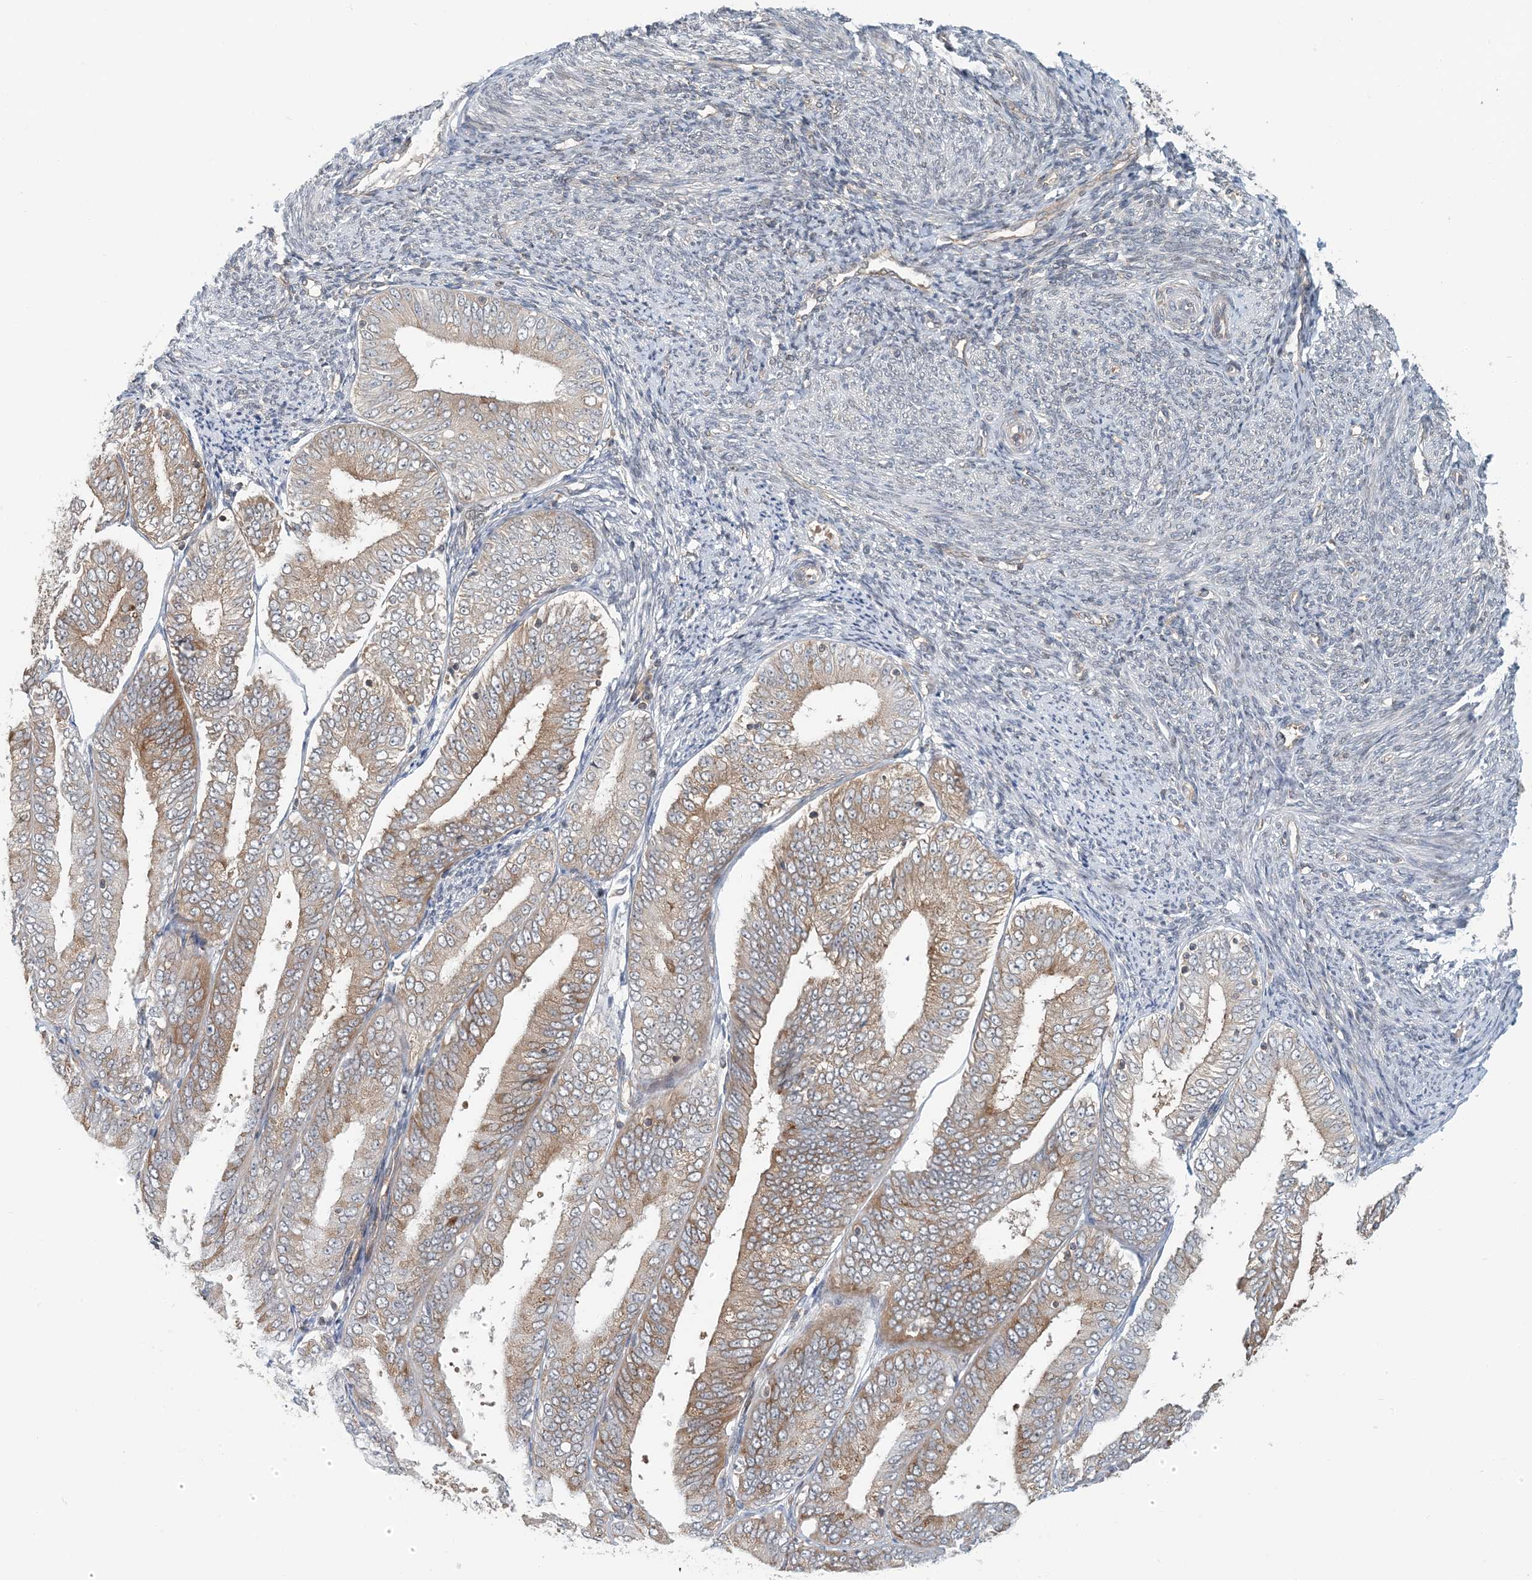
{"staining": {"intensity": "moderate", "quantity": "25%-75%", "location": "cytoplasmic/membranous"}, "tissue": "endometrial cancer", "cell_type": "Tumor cells", "image_type": "cancer", "snomed": [{"axis": "morphology", "description": "Adenocarcinoma, NOS"}, {"axis": "topography", "description": "Endometrium"}], "caption": "DAB immunohistochemical staining of human adenocarcinoma (endometrial) exhibits moderate cytoplasmic/membranous protein staining in about 25%-75% of tumor cells. (IHC, brightfield microscopy, high magnification).", "gene": "ATP13A2", "patient": {"sex": "female", "age": 63}}